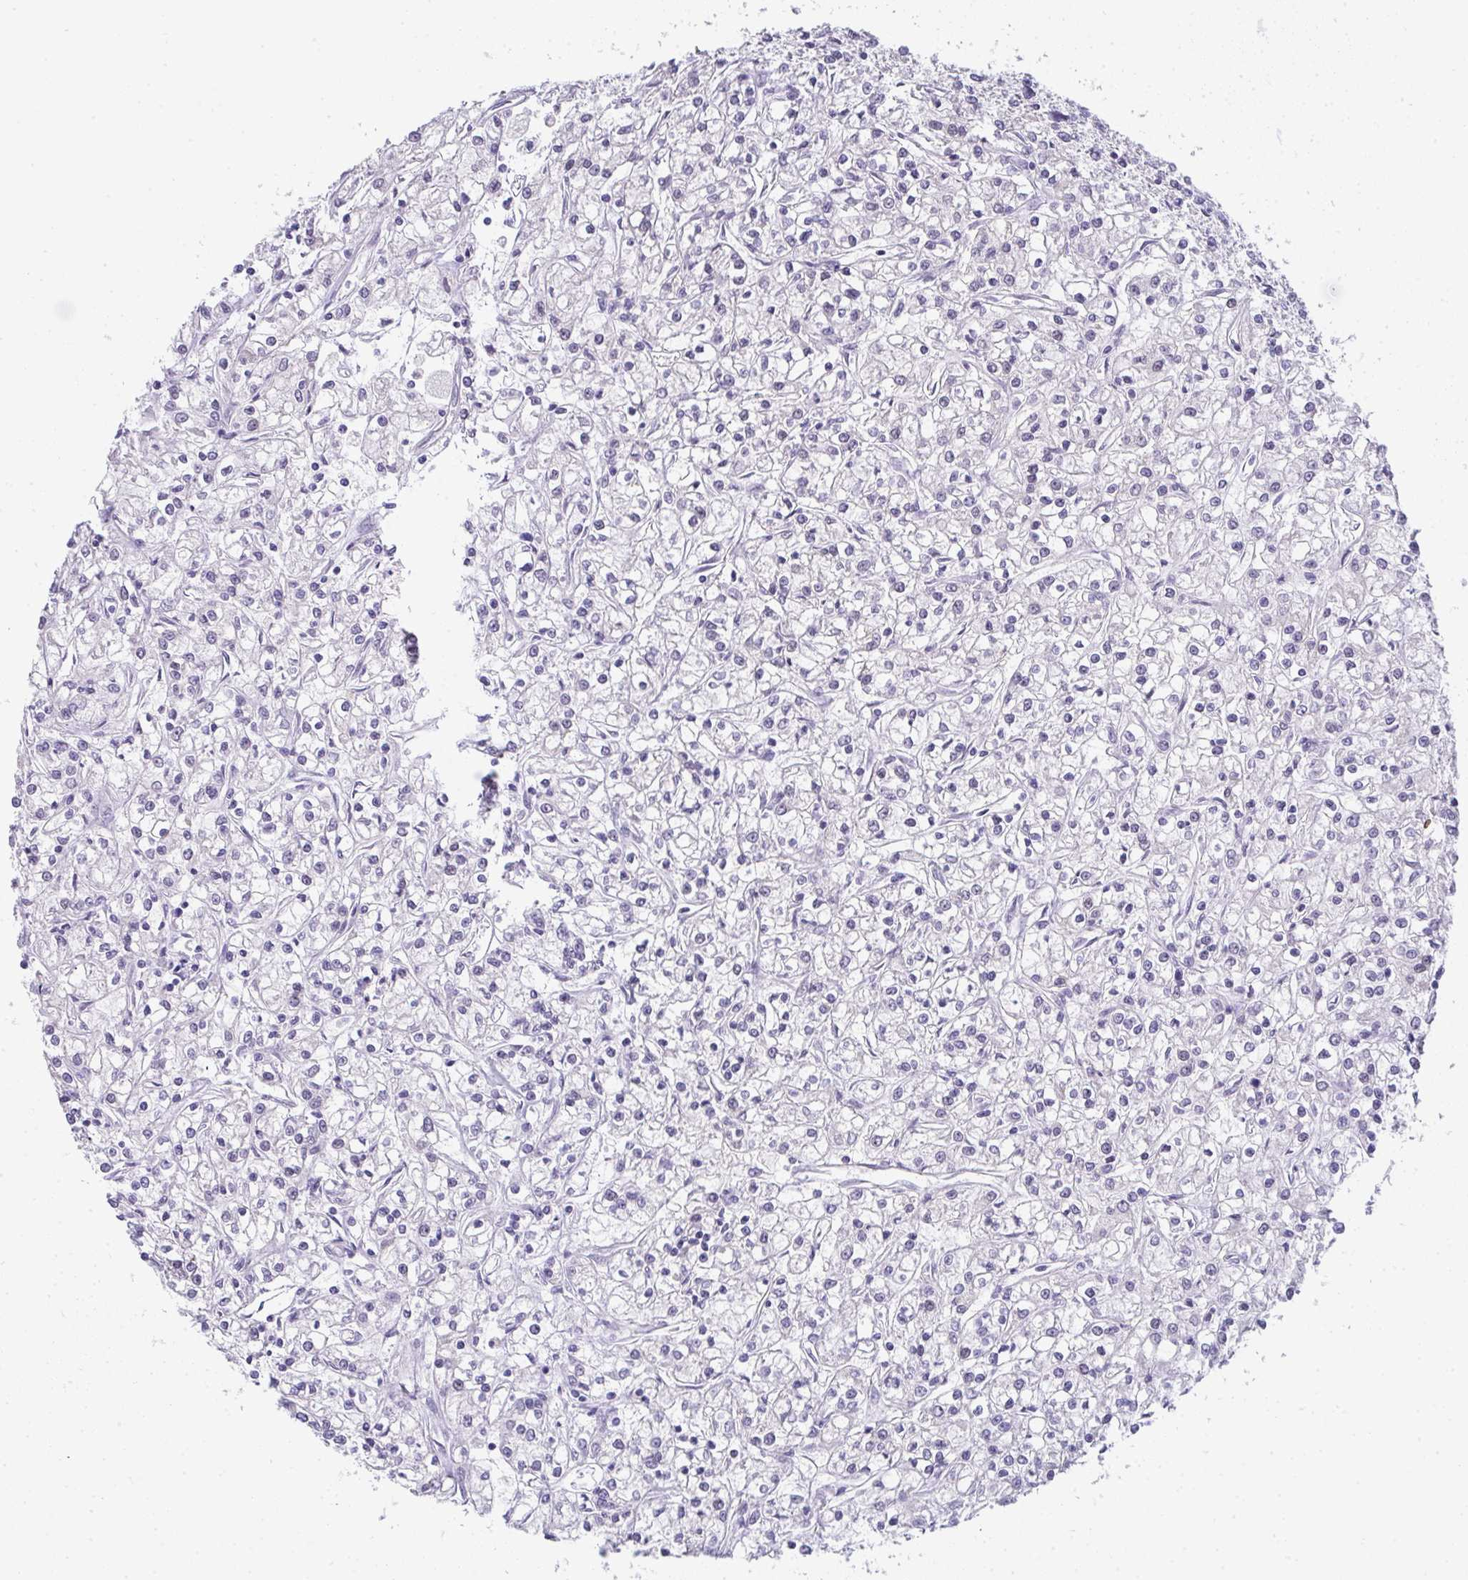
{"staining": {"intensity": "negative", "quantity": "none", "location": "none"}, "tissue": "renal cancer", "cell_type": "Tumor cells", "image_type": "cancer", "snomed": [{"axis": "morphology", "description": "Adenocarcinoma, NOS"}, {"axis": "topography", "description": "Kidney"}], "caption": "The immunohistochemistry histopathology image has no significant expression in tumor cells of adenocarcinoma (renal) tissue. Nuclei are stained in blue.", "gene": "TNMD", "patient": {"sex": "female", "age": 59}}